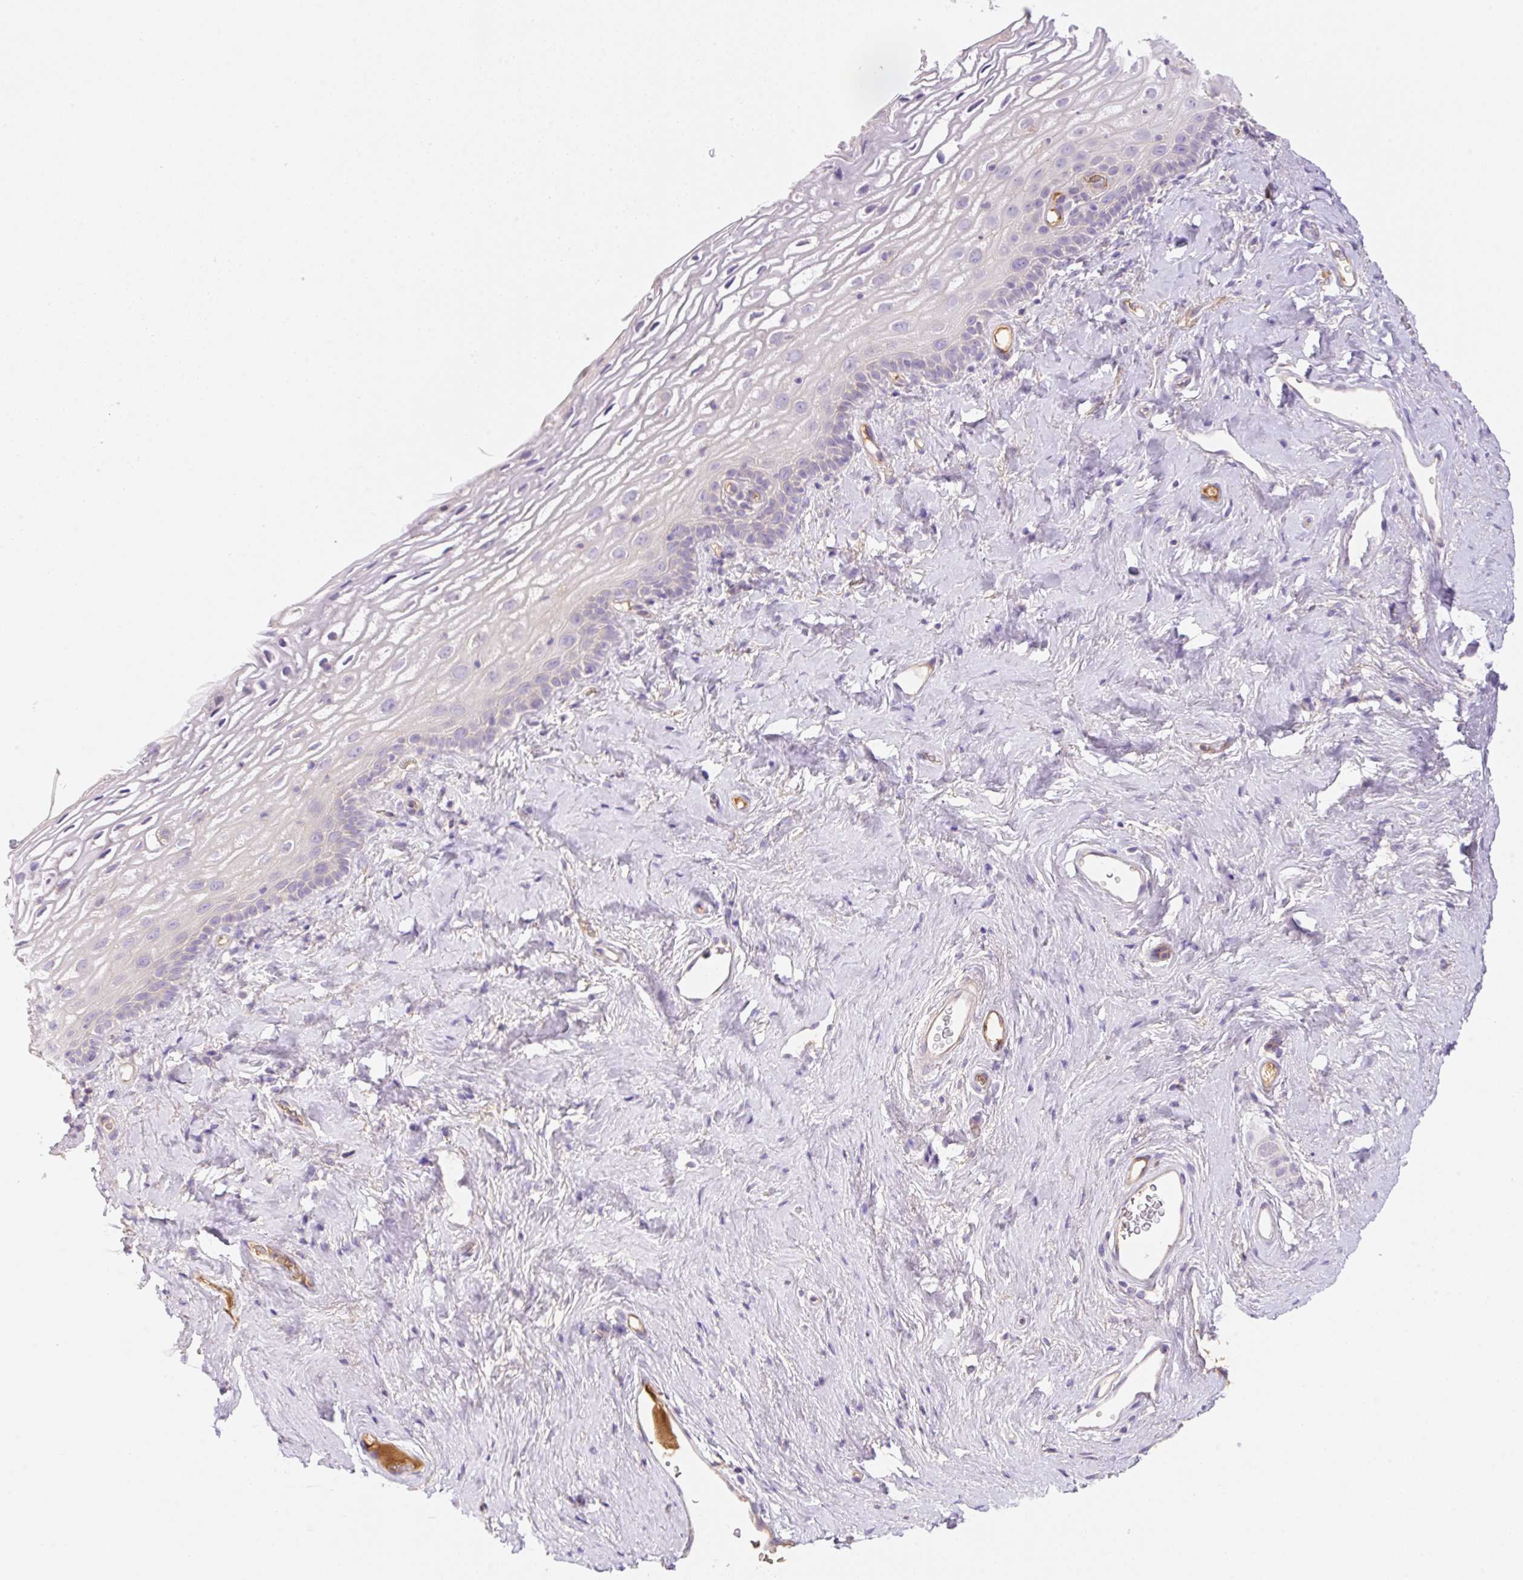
{"staining": {"intensity": "negative", "quantity": "none", "location": "none"}, "tissue": "vagina", "cell_type": "Squamous epithelial cells", "image_type": "normal", "snomed": [{"axis": "morphology", "description": "Normal tissue, NOS"}, {"axis": "morphology", "description": "Adenocarcinoma, NOS"}, {"axis": "topography", "description": "Rectum"}, {"axis": "topography", "description": "Vagina"}, {"axis": "topography", "description": "Peripheral nerve tissue"}], "caption": "This is a photomicrograph of immunohistochemistry (IHC) staining of normal vagina, which shows no positivity in squamous epithelial cells.", "gene": "DENND5A", "patient": {"sex": "female", "age": 71}}